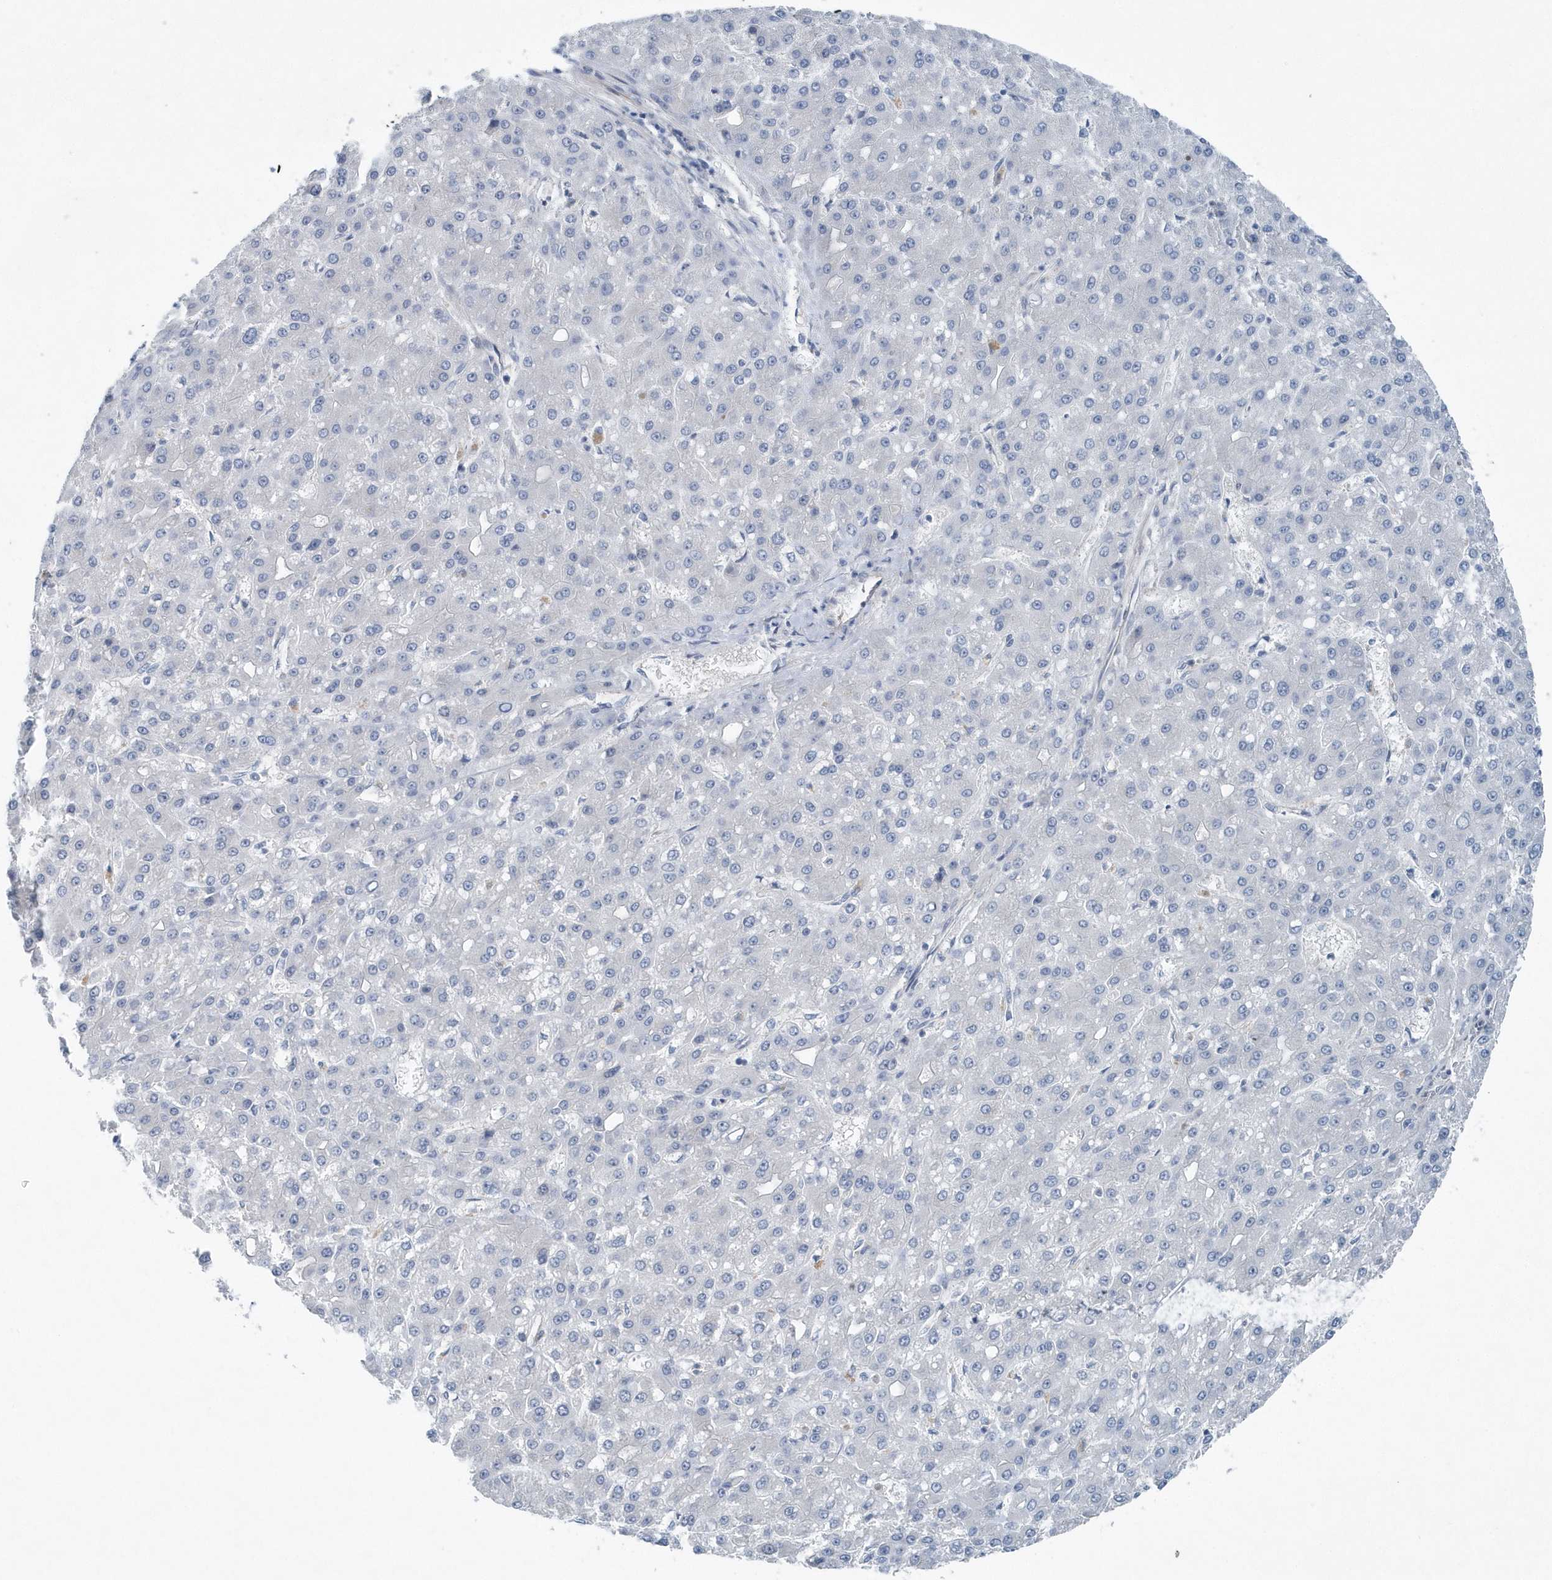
{"staining": {"intensity": "negative", "quantity": "none", "location": "none"}, "tissue": "liver cancer", "cell_type": "Tumor cells", "image_type": "cancer", "snomed": [{"axis": "morphology", "description": "Carcinoma, Hepatocellular, NOS"}, {"axis": "topography", "description": "Liver"}], "caption": "Immunohistochemistry (IHC) of liver cancer demonstrates no positivity in tumor cells.", "gene": "MCC", "patient": {"sex": "male", "age": 67}}